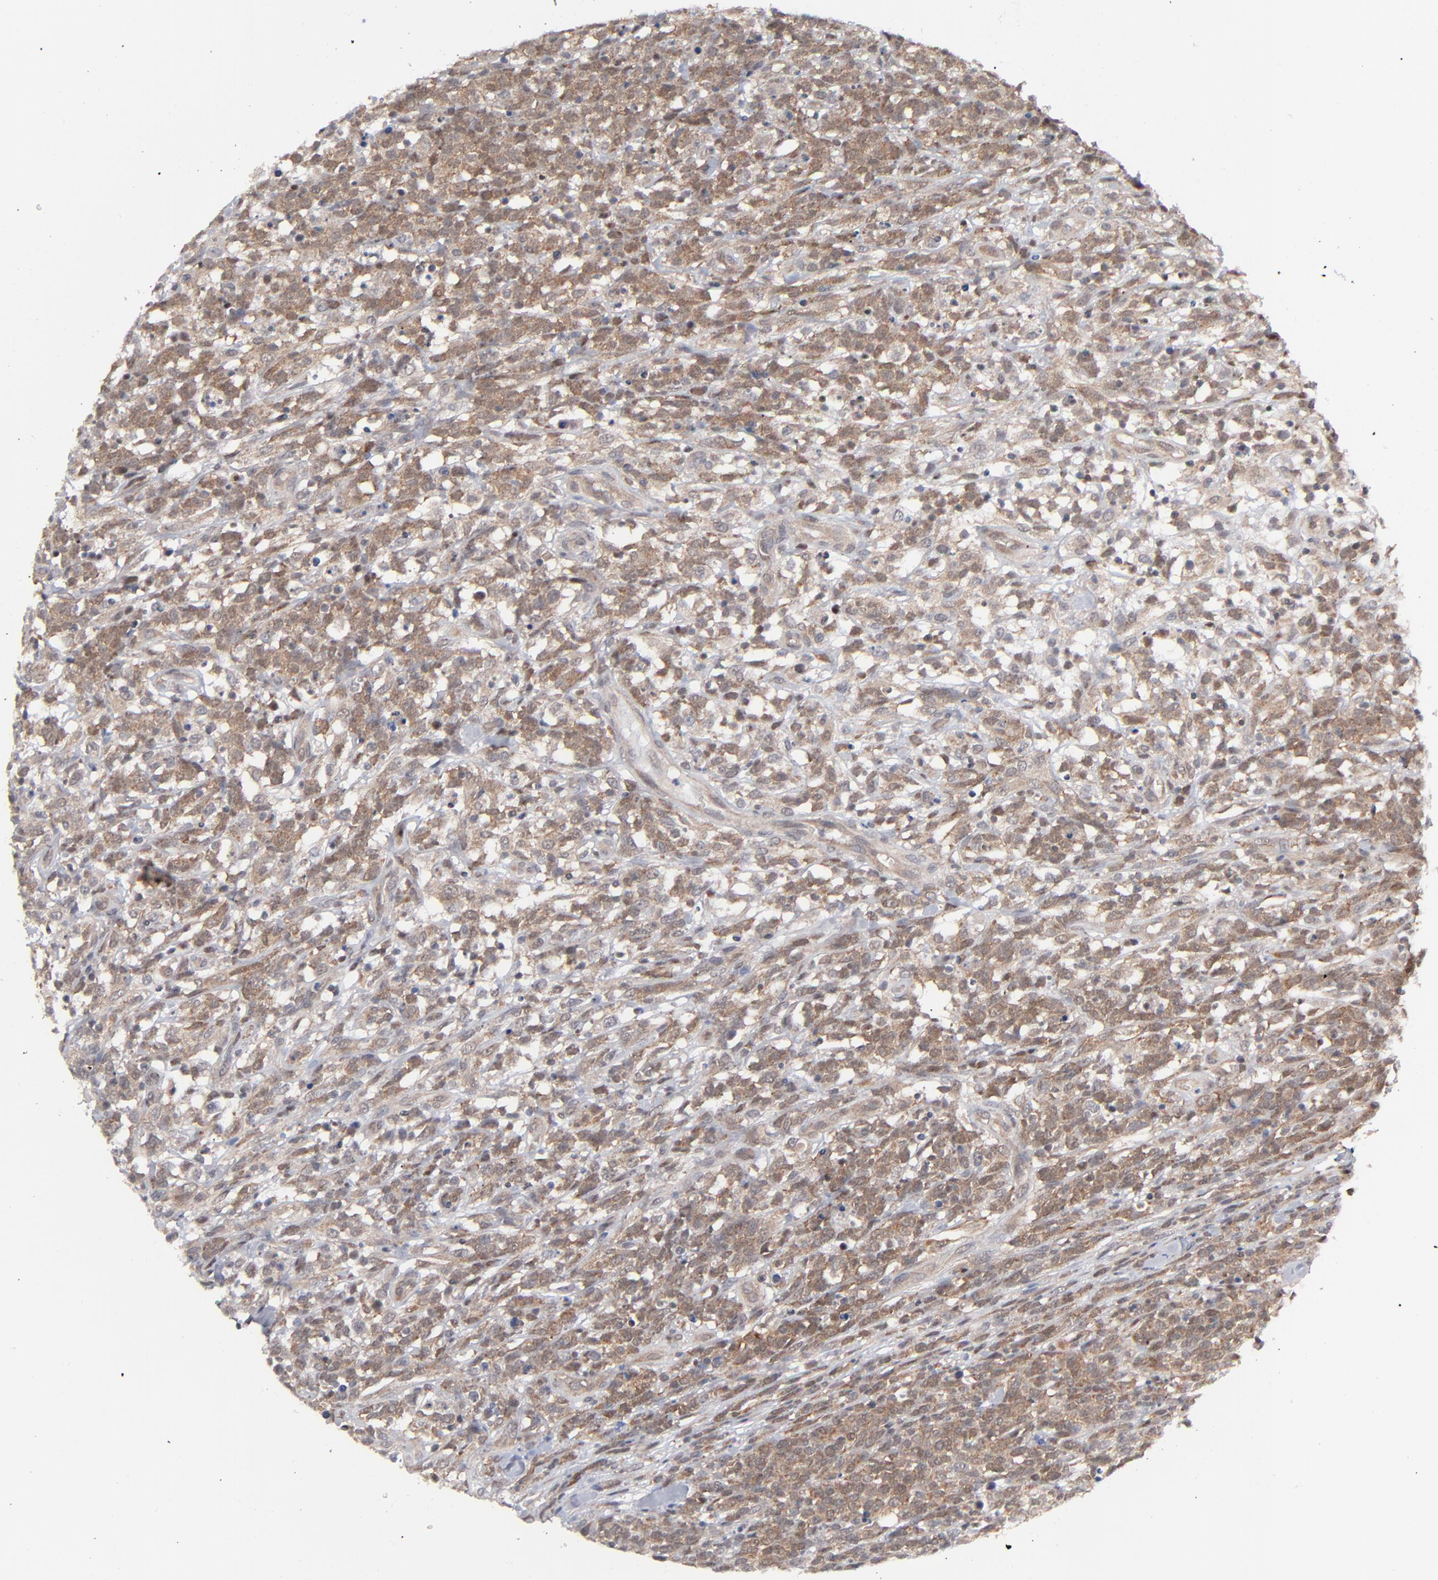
{"staining": {"intensity": "moderate", "quantity": ">75%", "location": "cytoplasmic/membranous"}, "tissue": "lymphoma", "cell_type": "Tumor cells", "image_type": "cancer", "snomed": [{"axis": "morphology", "description": "Malignant lymphoma, non-Hodgkin's type, High grade"}, {"axis": "topography", "description": "Lymph node"}], "caption": "A medium amount of moderate cytoplasmic/membranous positivity is identified in approximately >75% of tumor cells in lymphoma tissue.", "gene": "RPS6KB1", "patient": {"sex": "female", "age": 73}}